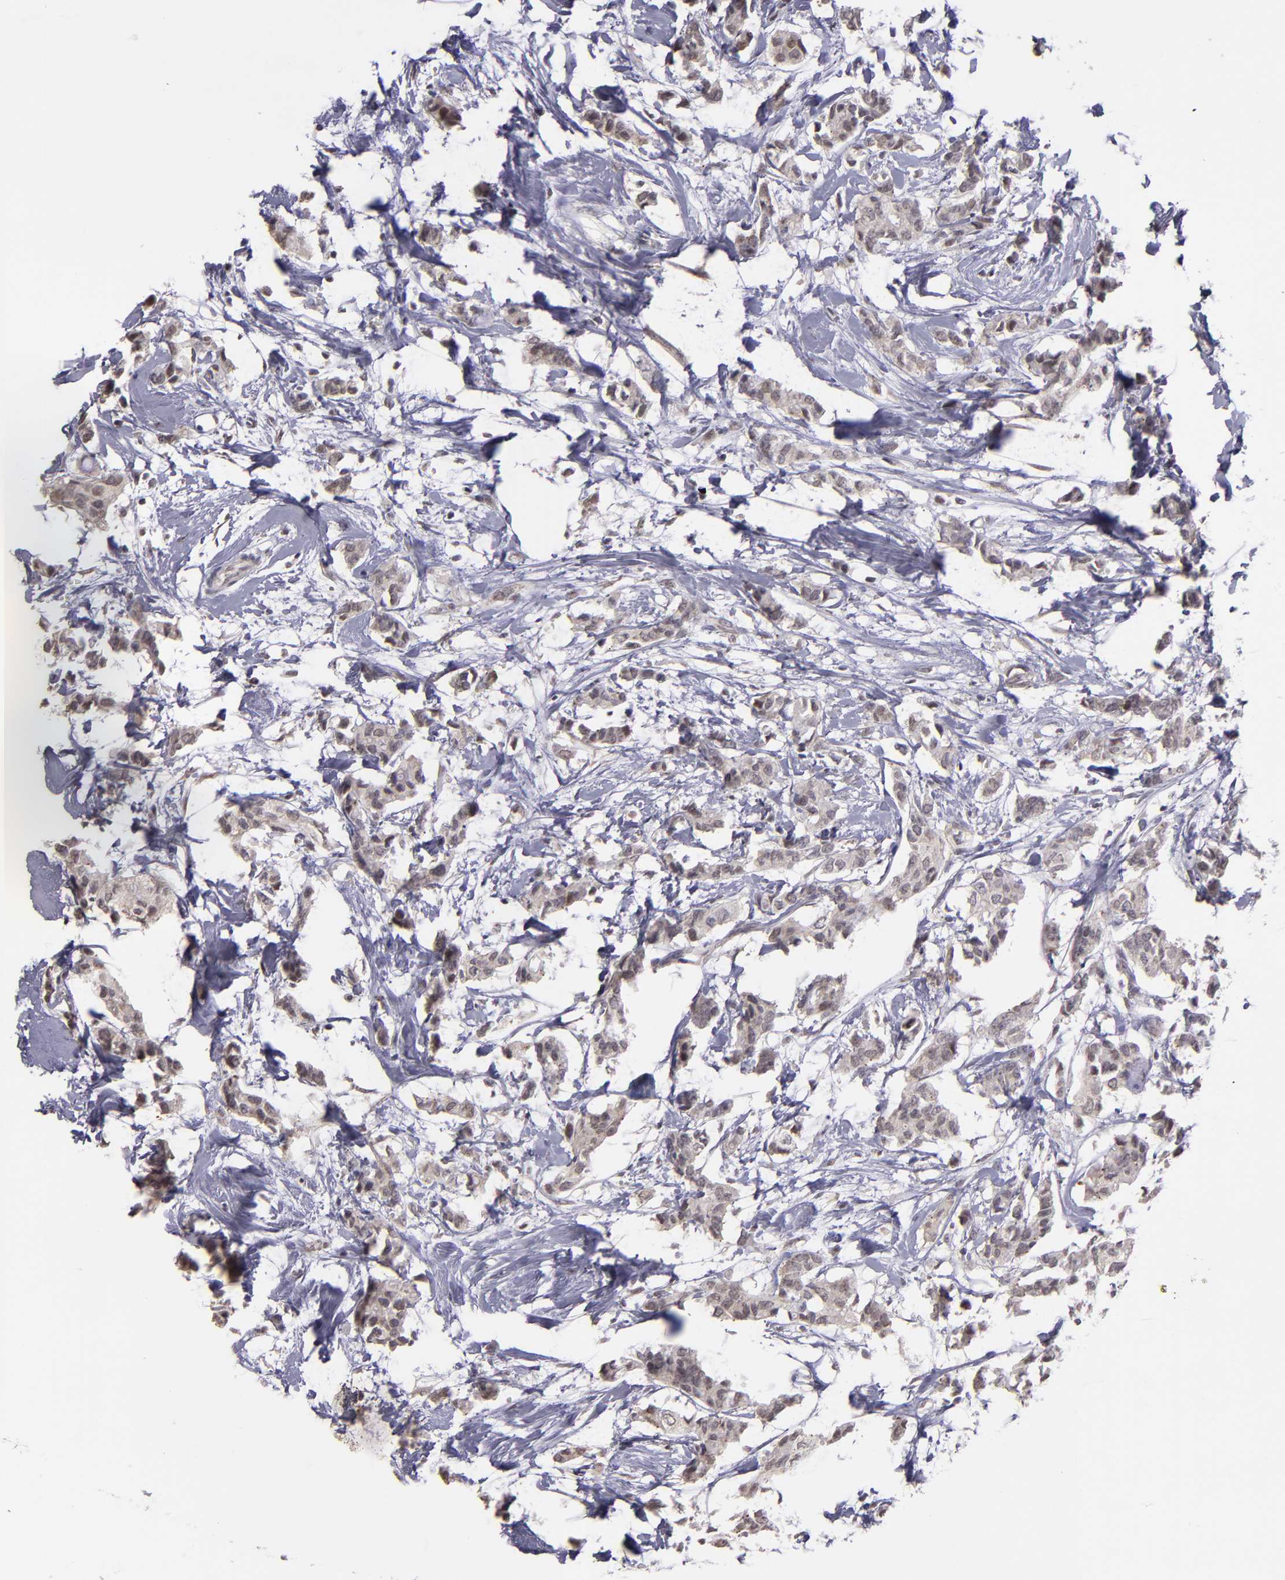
{"staining": {"intensity": "weak", "quantity": ">75%", "location": "cytoplasmic/membranous,nuclear"}, "tissue": "breast cancer", "cell_type": "Tumor cells", "image_type": "cancer", "snomed": [{"axis": "morphology", "description": "Duct carcinoma"}, {"axis": "topography", "description": "Breast"}], "caption": "The immunohistochemical stain labels weak cytoplasmic/membranous and nuclear staining in tumor cells of breast intraductal carcinoma tissue.", "gene": "NRXN3", "patient": {"sex": "female", "age": 84}}